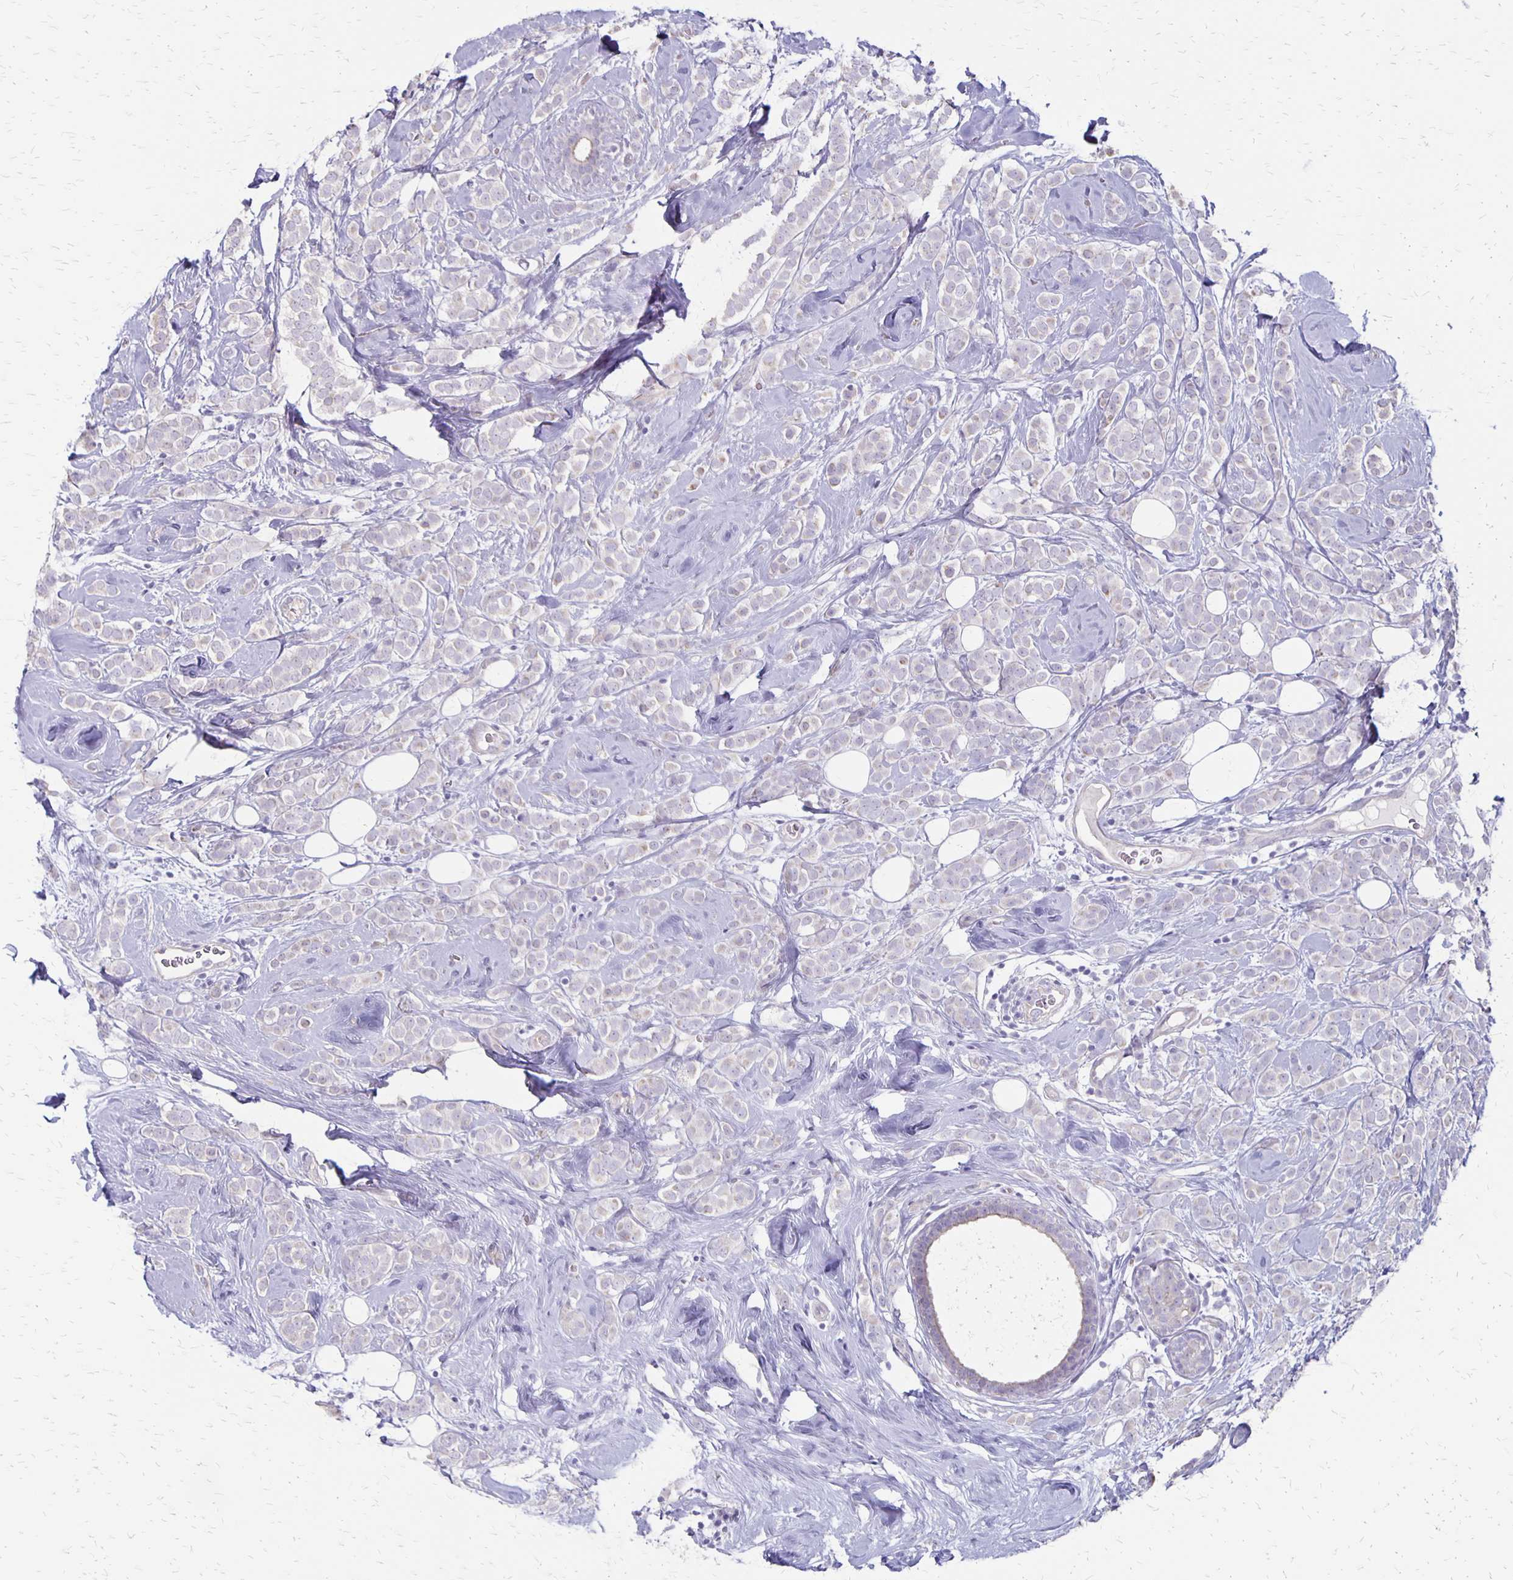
{"staining": {"intensity": "negative", "quantity": "none", "location": "none"}, "tissue": "breast cancer", "cell_type": "Tumor cells", "image_type": "cancer", "snomed": [{"axis": "morphology", "description": "Lobular carcinoma"}, {"axis": "topography", "description": "Breast"}], "caption": "Human breast cancer (lobular carcinoma) stained for a protein using immunohistochemistry reveals no positivity in tumor cells.", "gene": "HOMER1", "patient": {"sex": "female", "age": 49}}